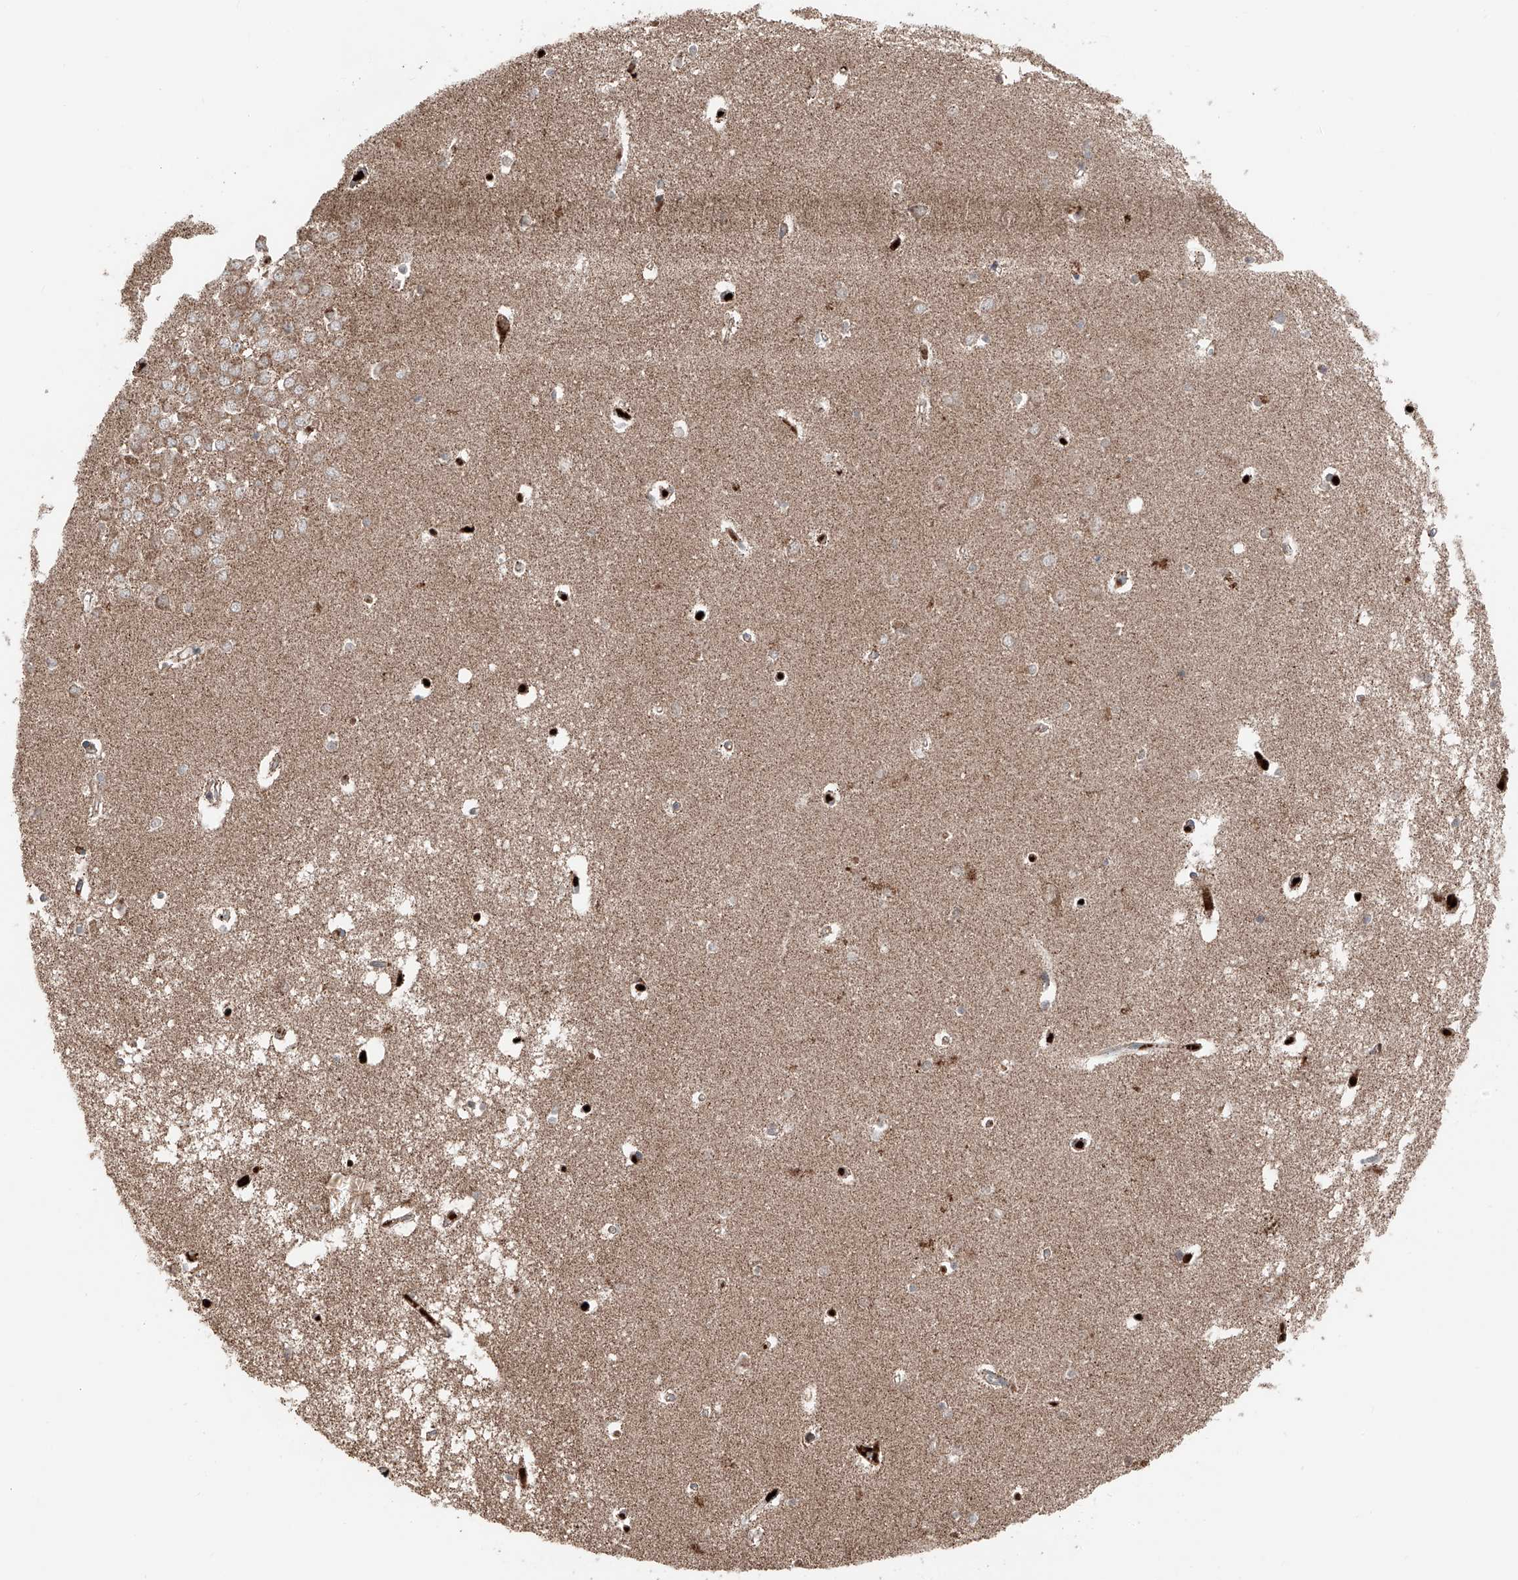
{"staining": {"intensity": "moderate", "quantity": ">75%", "location": "cytoplasmic/membranous"}, "tissue": "hippocampus", "cell_type": "Glial cells", "image_type": "normal", "snomed": [{"axis": "morphology", "description": "Normal tissue, NOS"}, {"axis": "topography", "description": "Hippocampus"}], "caption": "Hippocampus stained for a protein displays moderate cytoplasmic/membranous positivity in glial cells. Using DAB (brown) and hematoxylin (blue) stains, captured at high magnification using brightfield microscopy.", "gene": "ZSCAN29", "patient": {"sex": "male", "age": 70}}